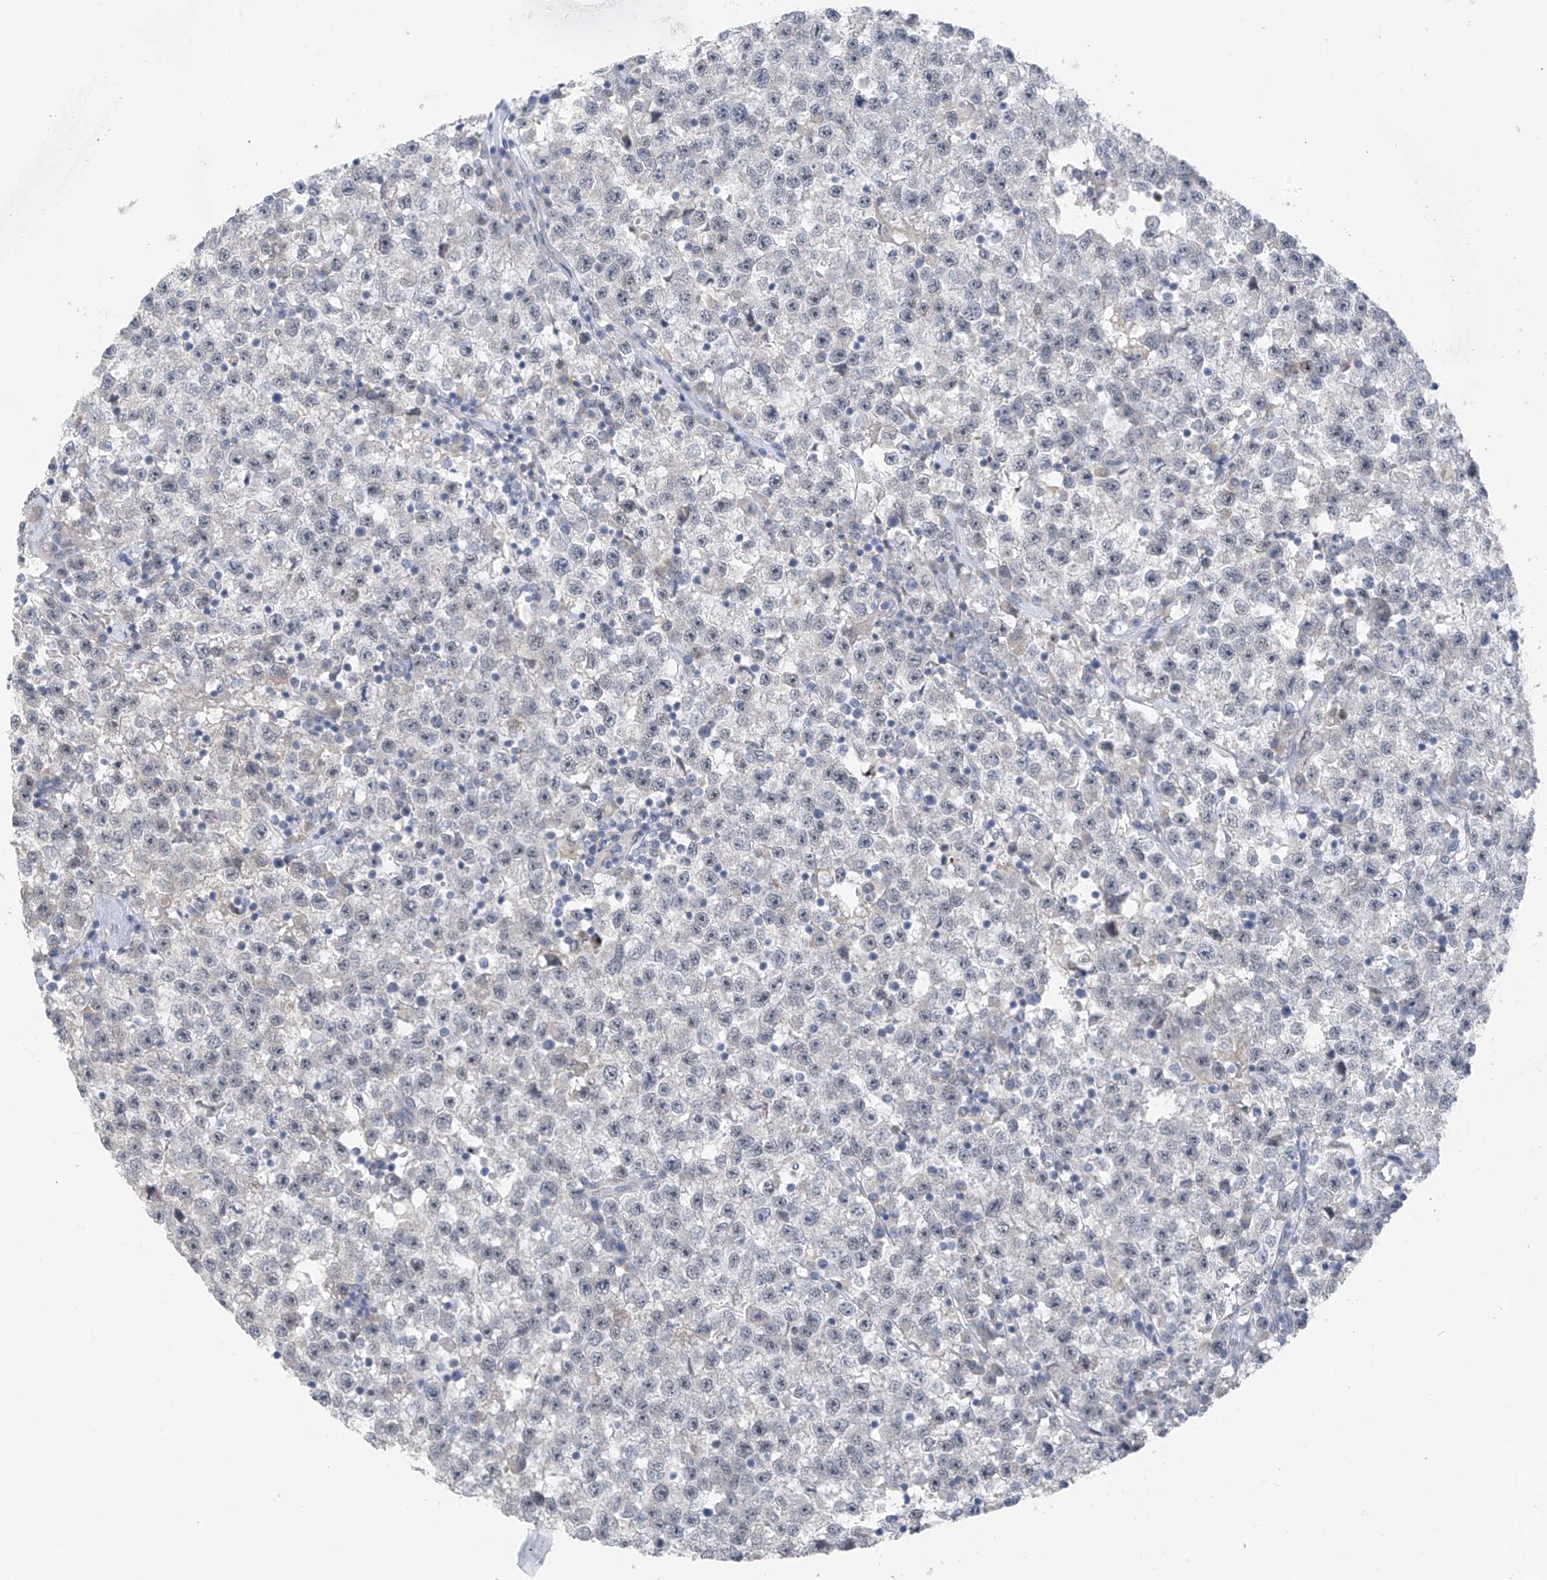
{"staining": {"intensity": "weak", "quantity": "25%-75%", "location": "nuclear"}, "tissue": "testis cancer", "cell_type": "Tumor cells", "image_type": "cancer", "snomed": [{"axis": "morphology", "description": "Seminoma, NOS"}, {"axis": "topography", "description": "Testis"}], "caption": "A micrograph of human testis seminoma stained for a protein exhibits weak nuclear brown staining in tumor cells.", "gene": "CYP4V2", "patient": {"sex": "male", "age": 22}}